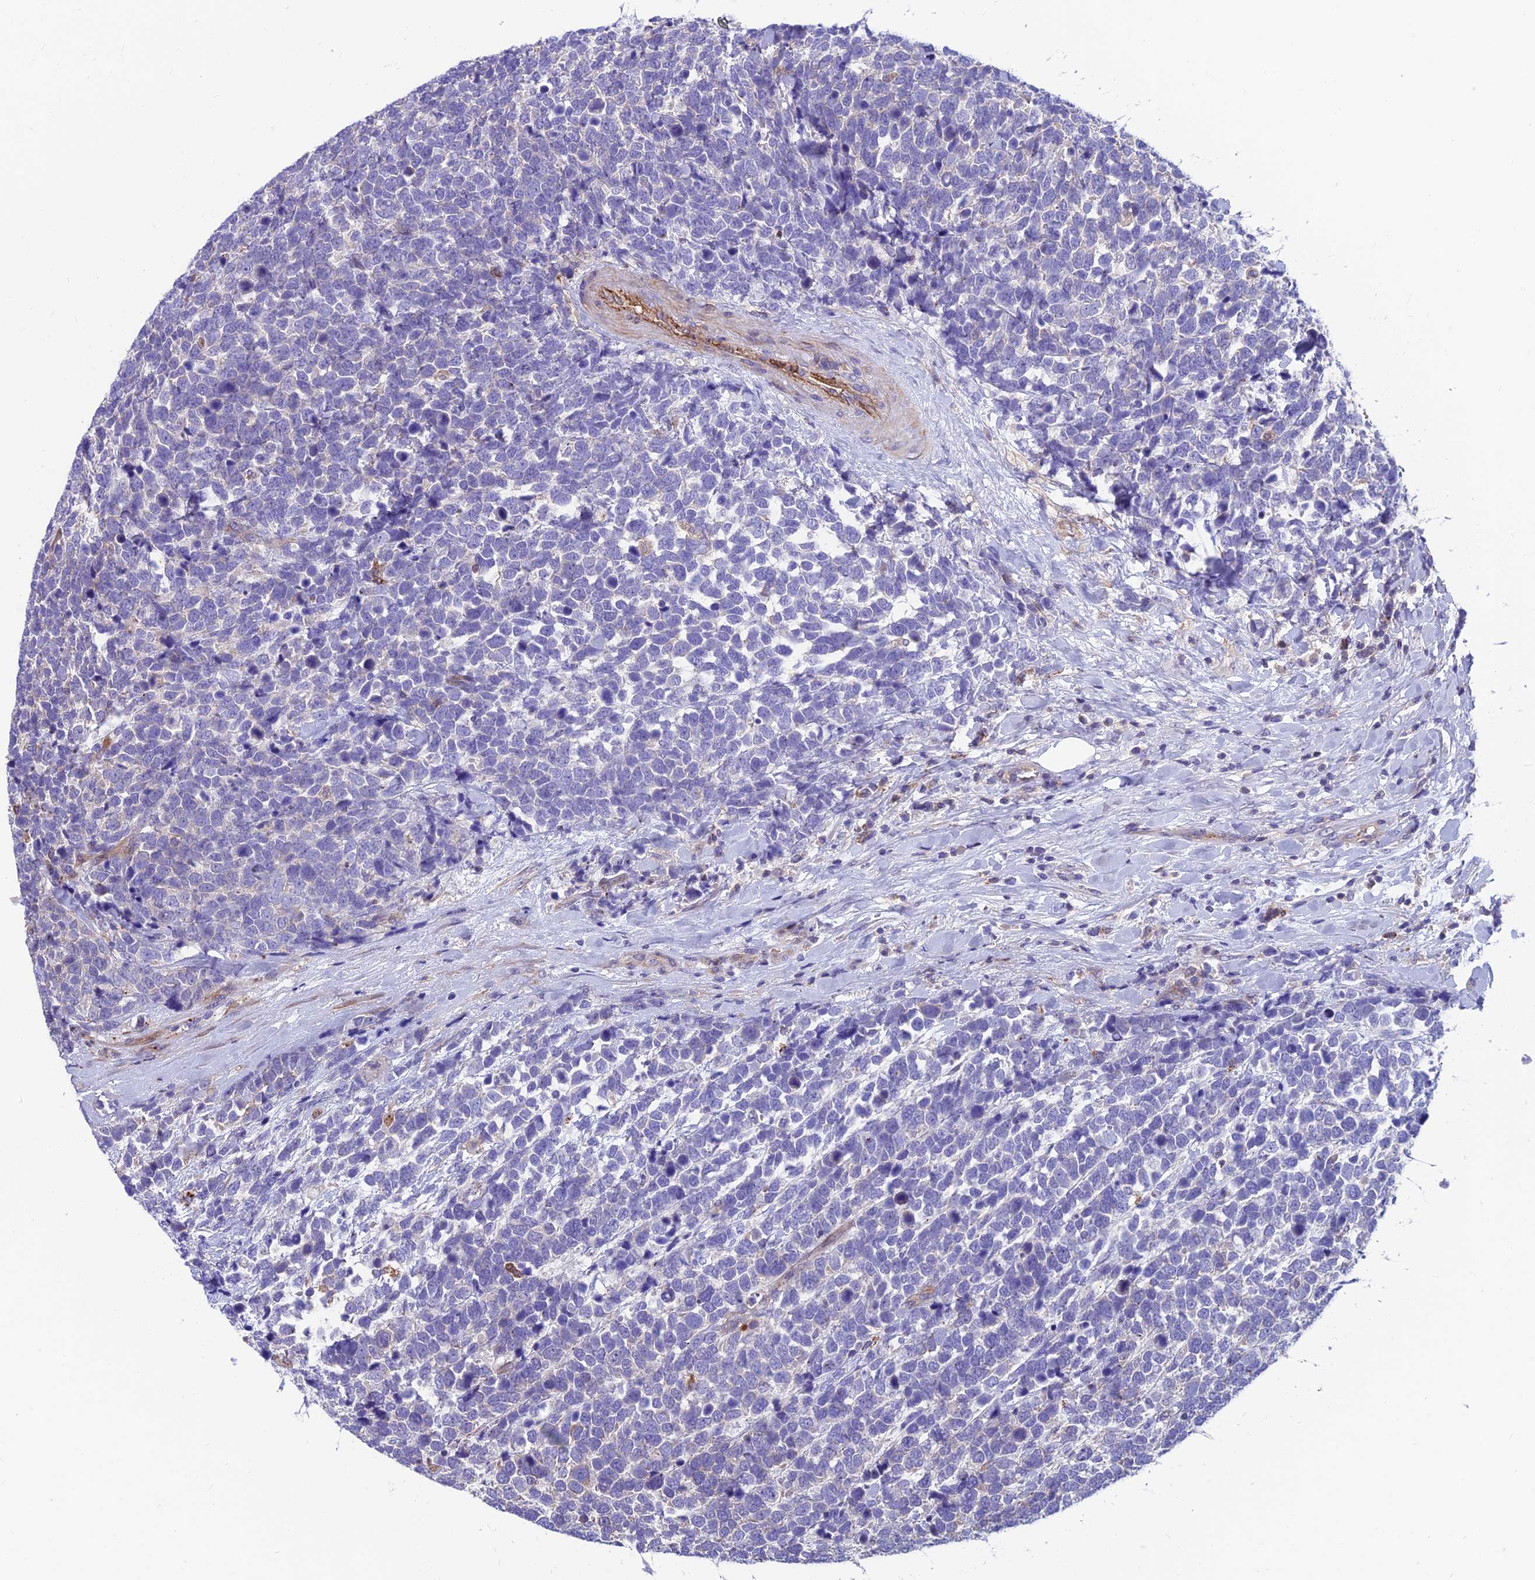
{"staining": {"intensity": "negative", "quantity": "none", "location": "none"}, "tissue": "urothelial cancer", "cell_type": "Tumor cells", "image_type": "cancer", "snomed": [{"axis": "morphology", "description": "Urothelial carcinoma, High grade"}, {"axis": "topography", "description": "Urinary bladder"}], "caption": "Tumor cells are negative for protein expression in human urothelial cancer.", "gene": "RTN4RL1", "patient": {"sex": "female", "age": 82}}